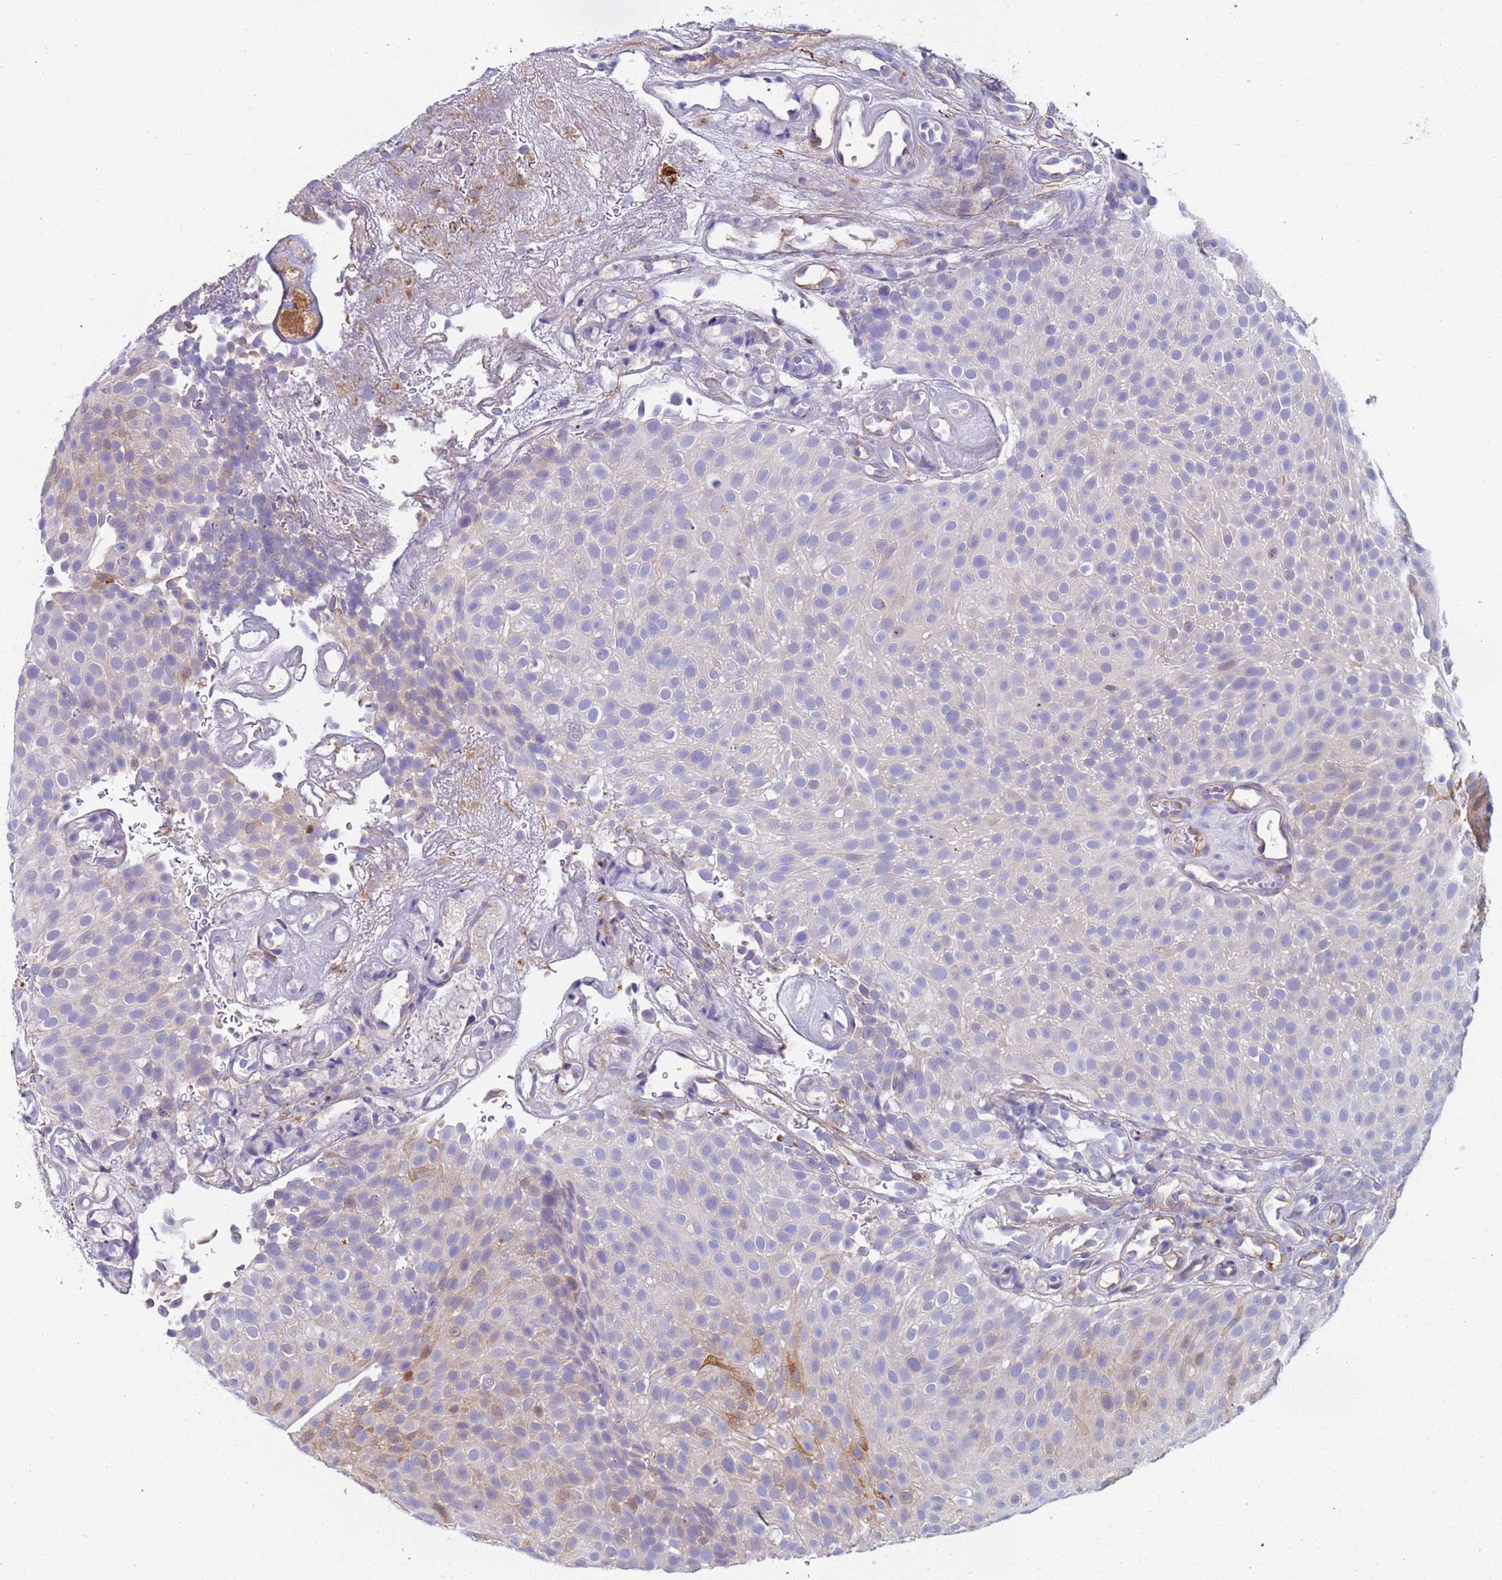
{"staining": {"intensity": "negative", "quantity": "none", "location": "none"}, "tissue": "urothelial cancer", "cell_type": "Tumor cells", "image_type": "cancer", "snomed": [{"axis": "morphology", "description": "Urothelial carcinoma, Low grade"}, {"axis": "topography", "description": "Urinary bladder"}], "caption": "Histopathology image shows no significant protein positivity in tumor cells of urothelial carcinoma (low-grade).", "gene": "PAQR7", "patient": {"sex": "male", "age": 78}}